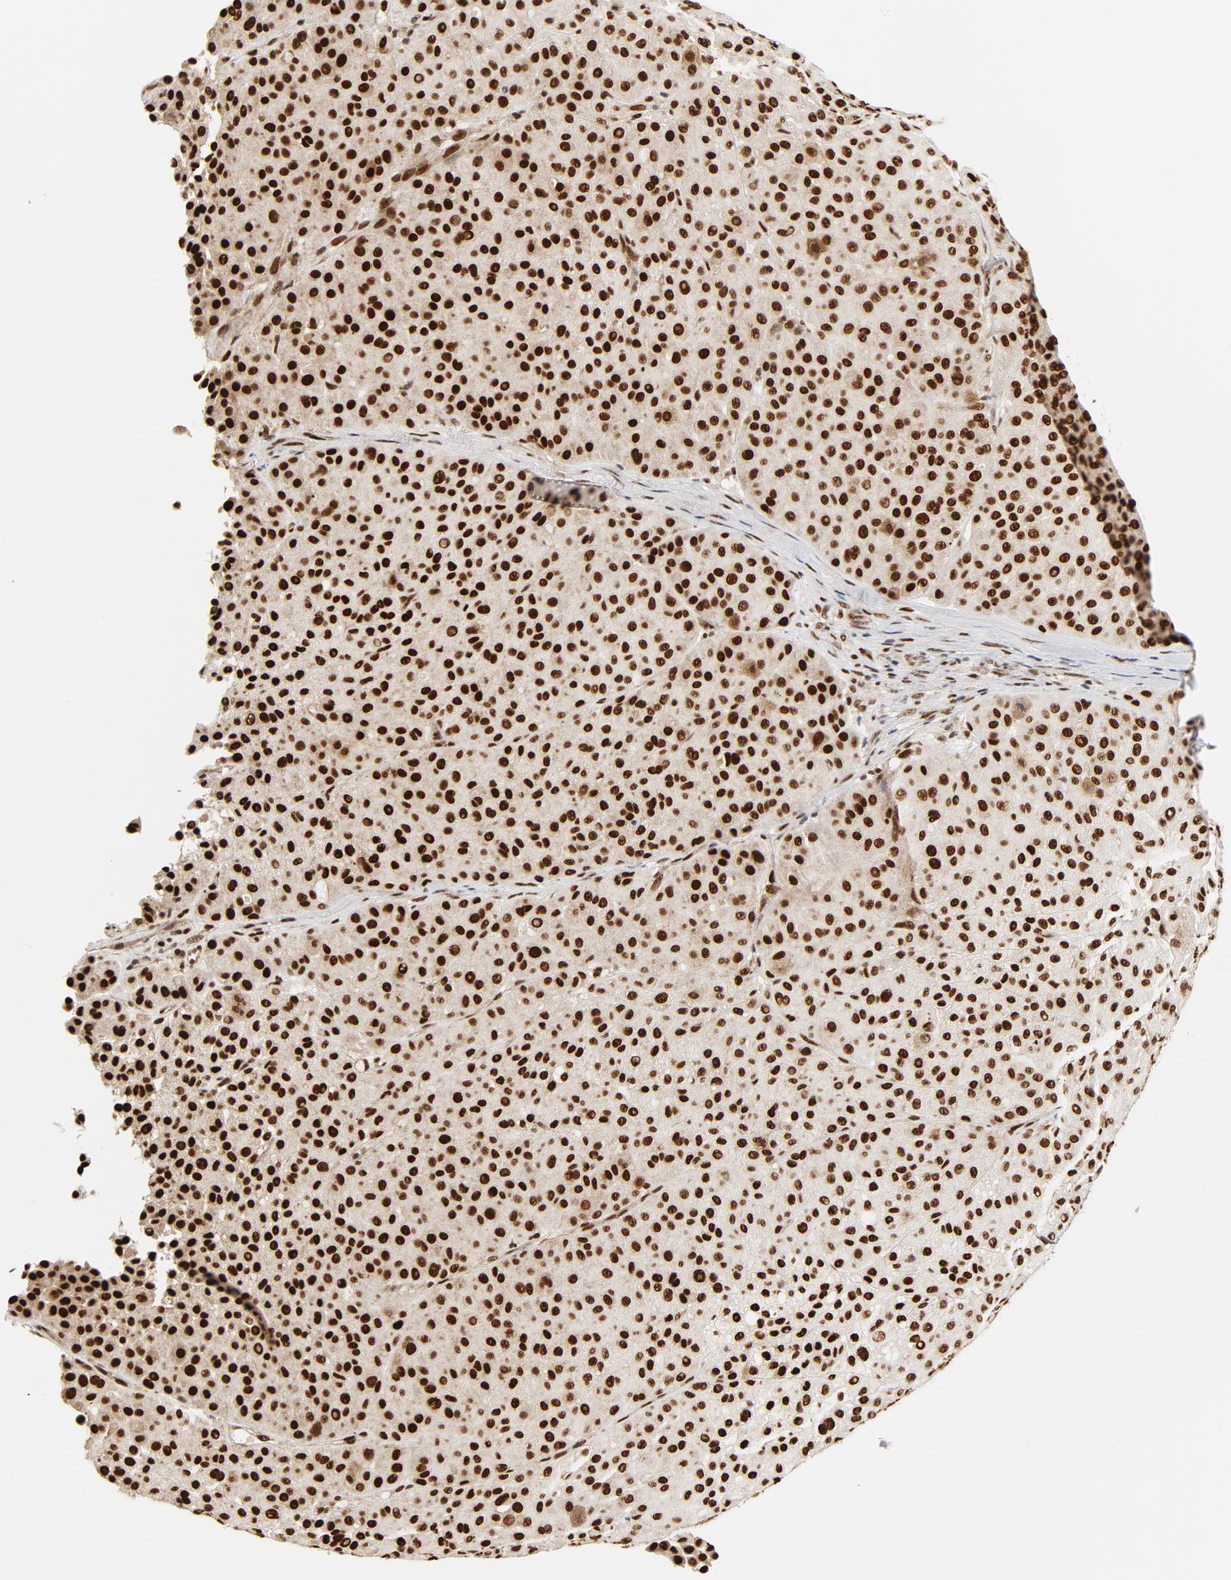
{"staining": {"intensity": "strong", "quantity": ">75%", "location": "nuclear"}, "tissue": "melanoma", "cell_type": "Tumor cells", "image_type": "cancer", "snomed": [{"axis": "morphology", "description": "Normal tissue, NOS"}, {"axis": "morphology", "description": "Malignant melanoma, Metastatic site"}, {"axis": "topography", "description": "Skin"}], "caption": "Immunohistochemical staining of human malignant melanoma (metastatic site) shows strong nuclear protein positivity in approximately >75% of tumor cells. The protein is shown in brown color, while the nuclei are stained blue.", "gene": "MEF2A", "patient": {"sex": "male", "age": 41}}